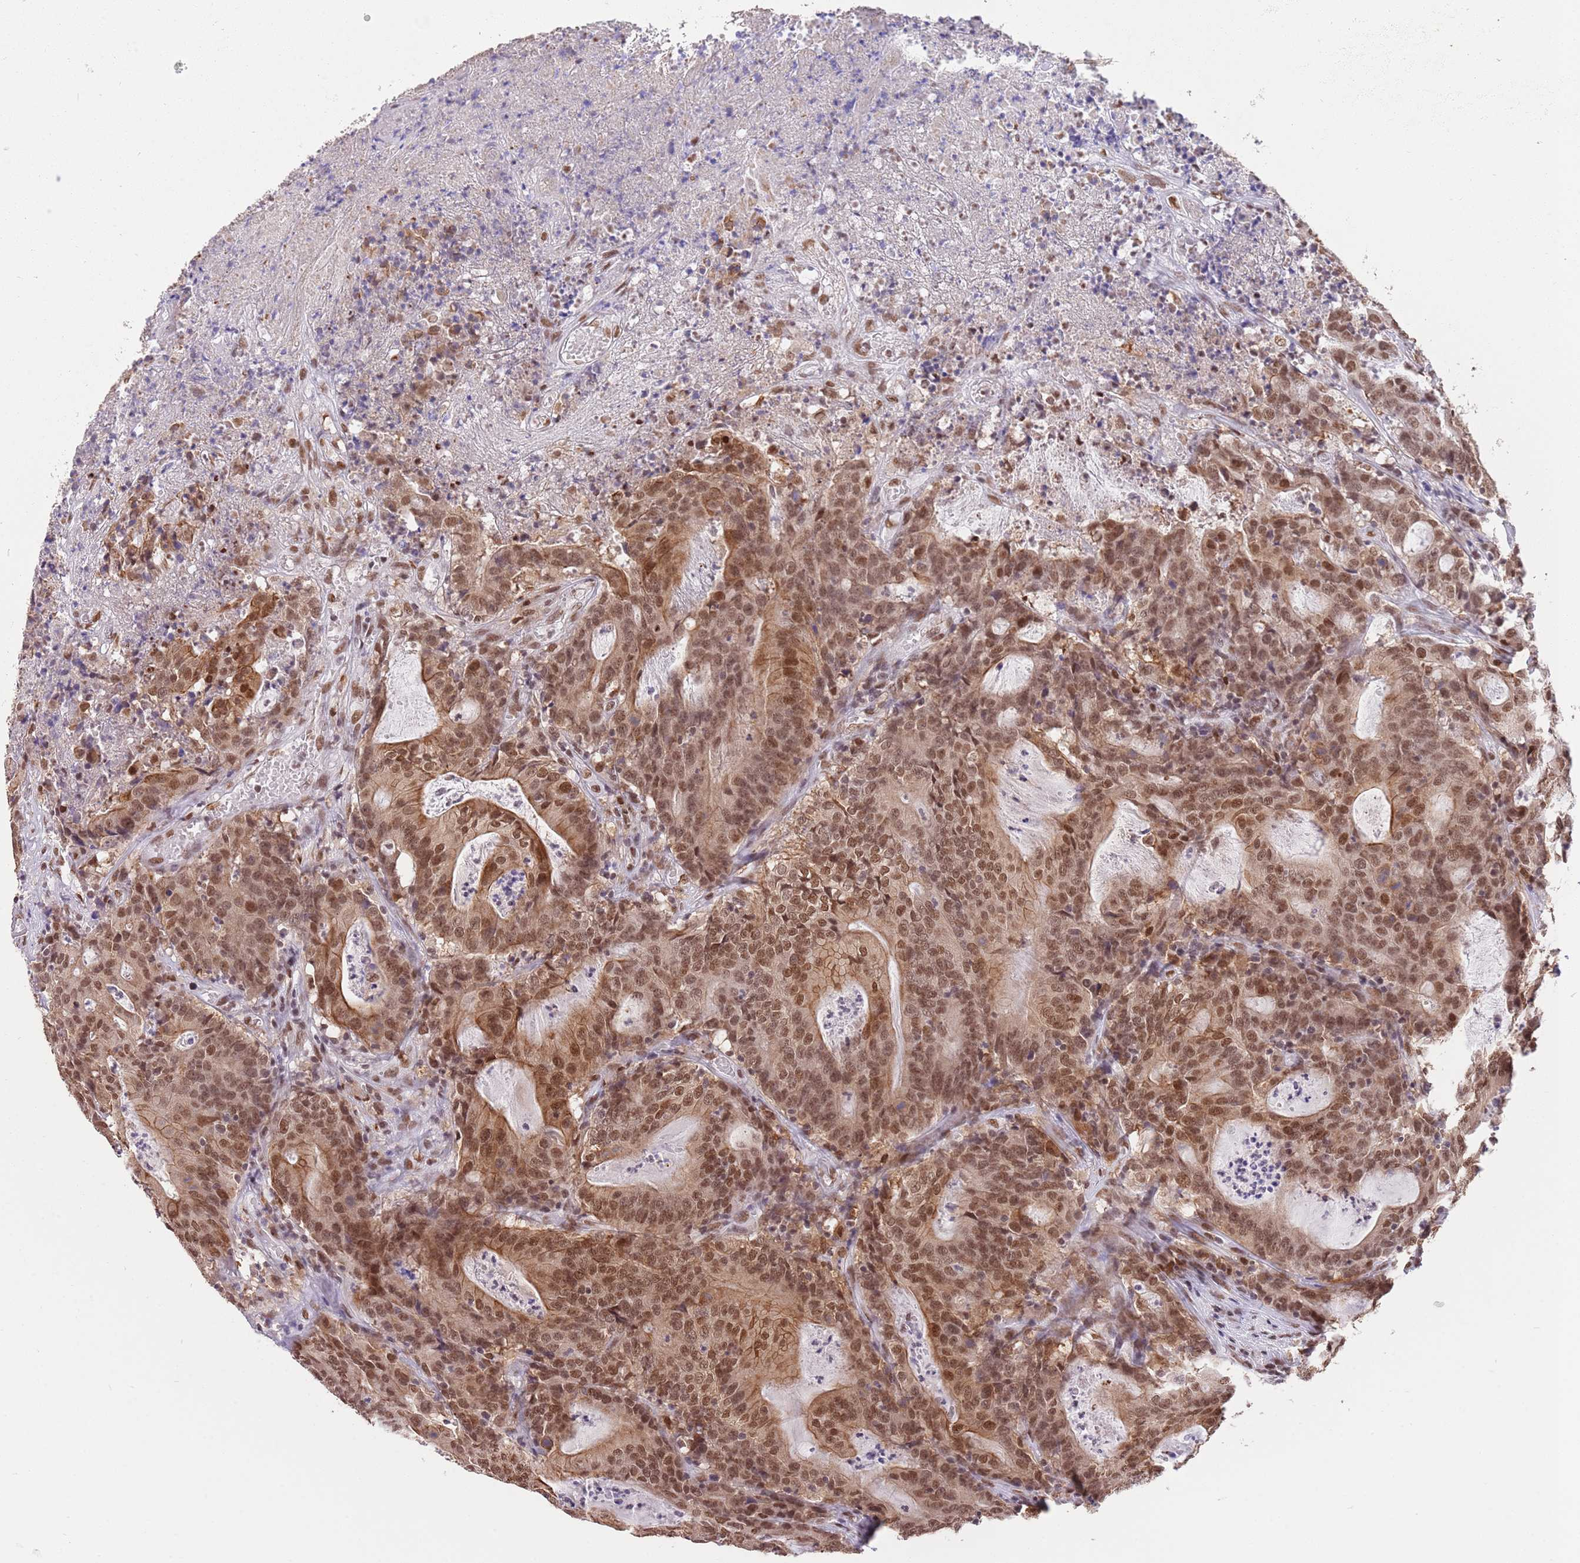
{"staining": {"intensity": "moderate", "quantity": ">75%", "location": "cytoplasmic/membranous,nuclear"}, "tissue": "colorectal cancer", "cell_type": "Tumor cells", "image_type": "cancer", "snomed": [{"axis": "morphology", "description": "Adenocarcinoma, NOS"}, {"axis": "topography", "description": "Colon"}], "caption": "Protein expression analysis of adenocarcinoma (colorectal) displays moderate cytoplasmic/membranous and nuclear positivity in approximately >75% of tumor cells. Using DAB (brown) and hematoxylin (blue) stains, captured at high magnification using brightfield microscopy.", "gene": "TRIM32", "patient": {"sex": "male", "age": 83}}